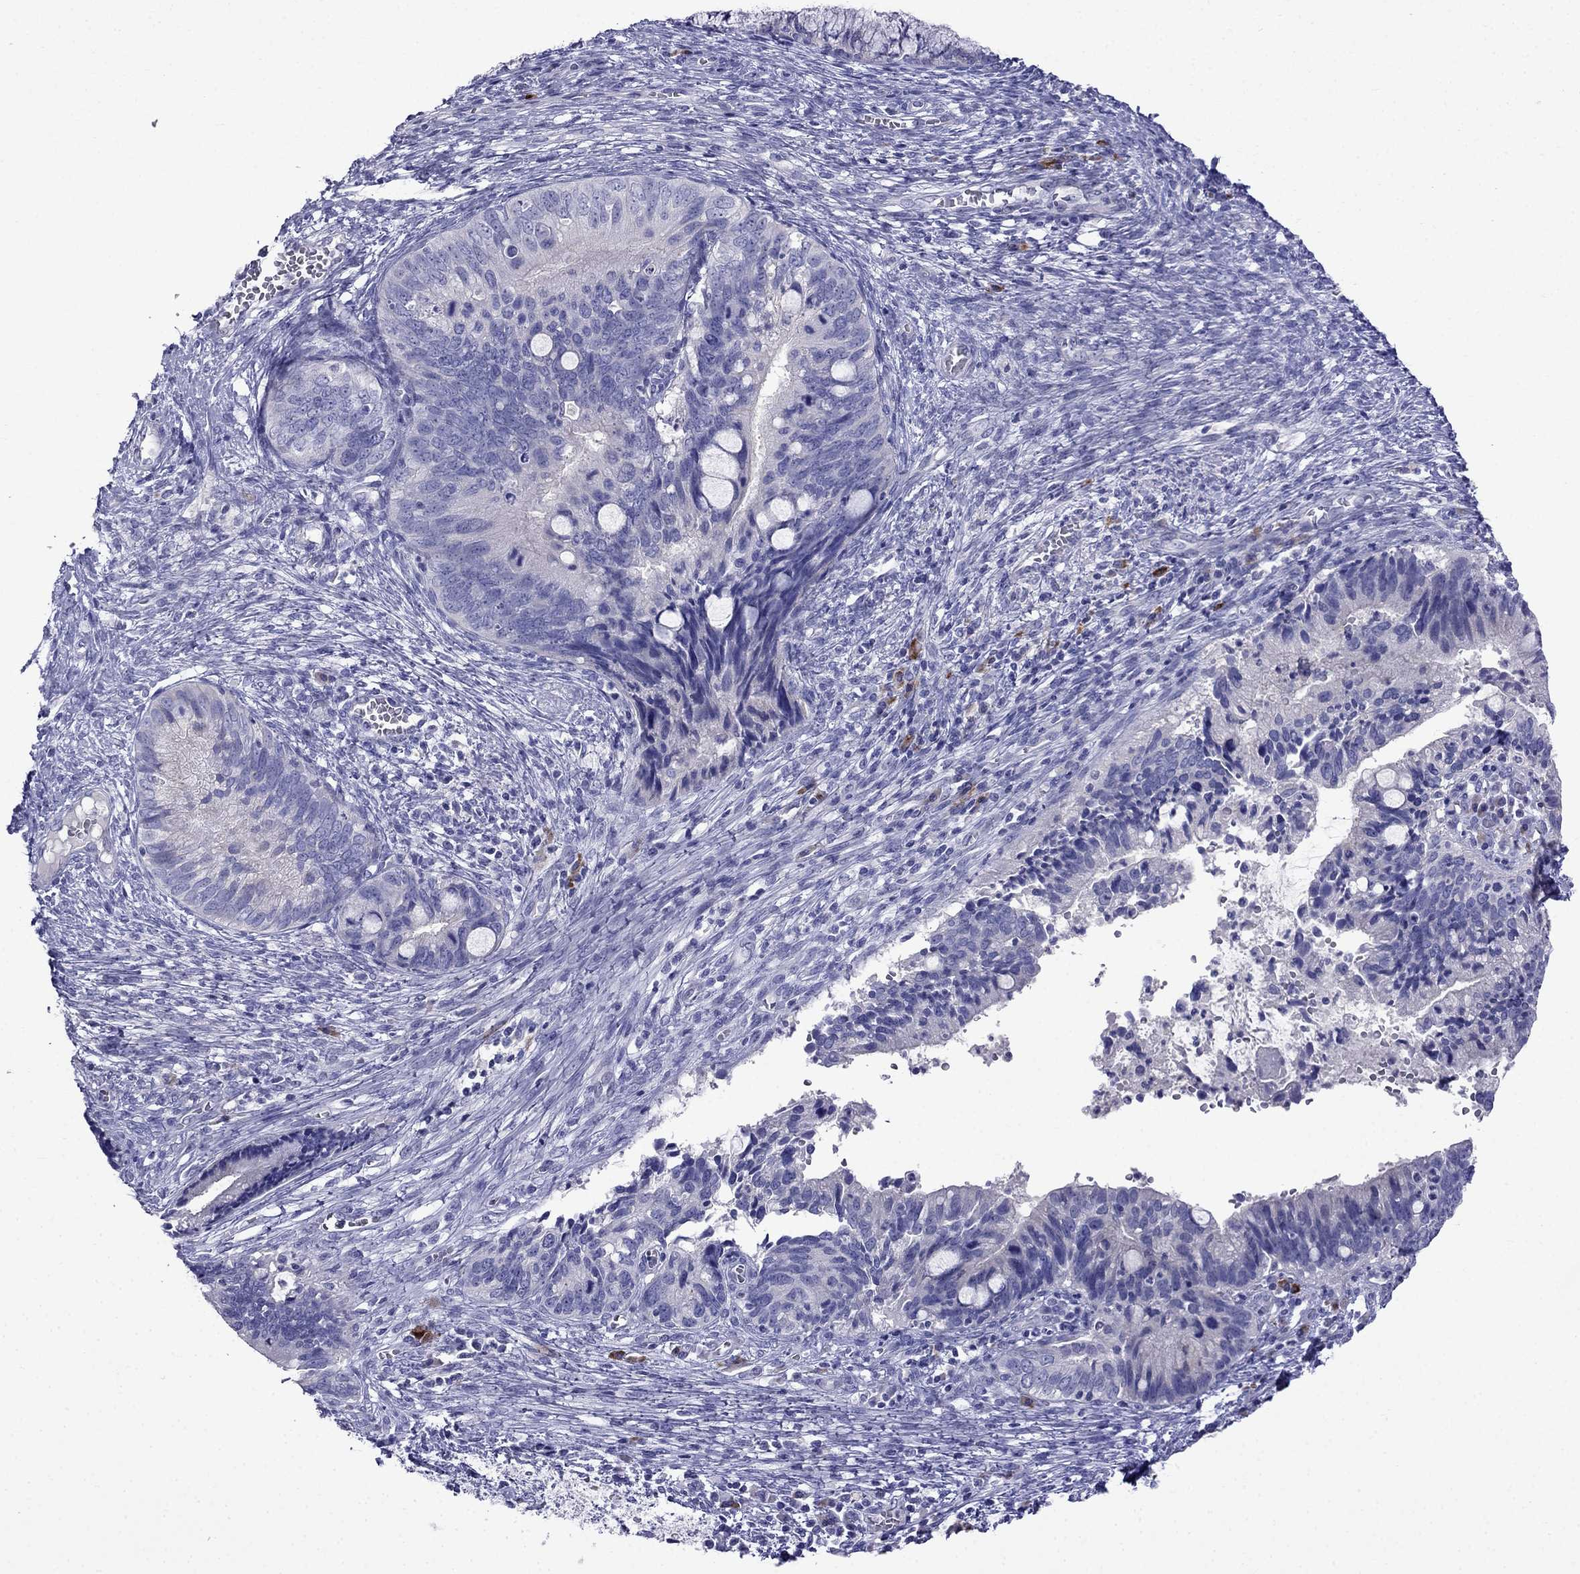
{"staining": {"intensity": "negative", "quantity": "none", "location": "none"}, "tissue": "cervical cancer", "cell_type": "Tumor cells", "image_type": "cancer", "snomed": [{"axis": "morphology", "description": "Adenocarcinoma, NOS"}, {"axis": "topography", "description": "Cervix"}], "caption": "High magnification brightfield microscopy of cervical cancer stained with DAB (3,3'-diaminobenzidine) (brown) and counterstained with hematoxylin (blue): tumor cells show no significant positivity.", "gene": "PATE1", "patient": {"sex": "female", "age": 42}}